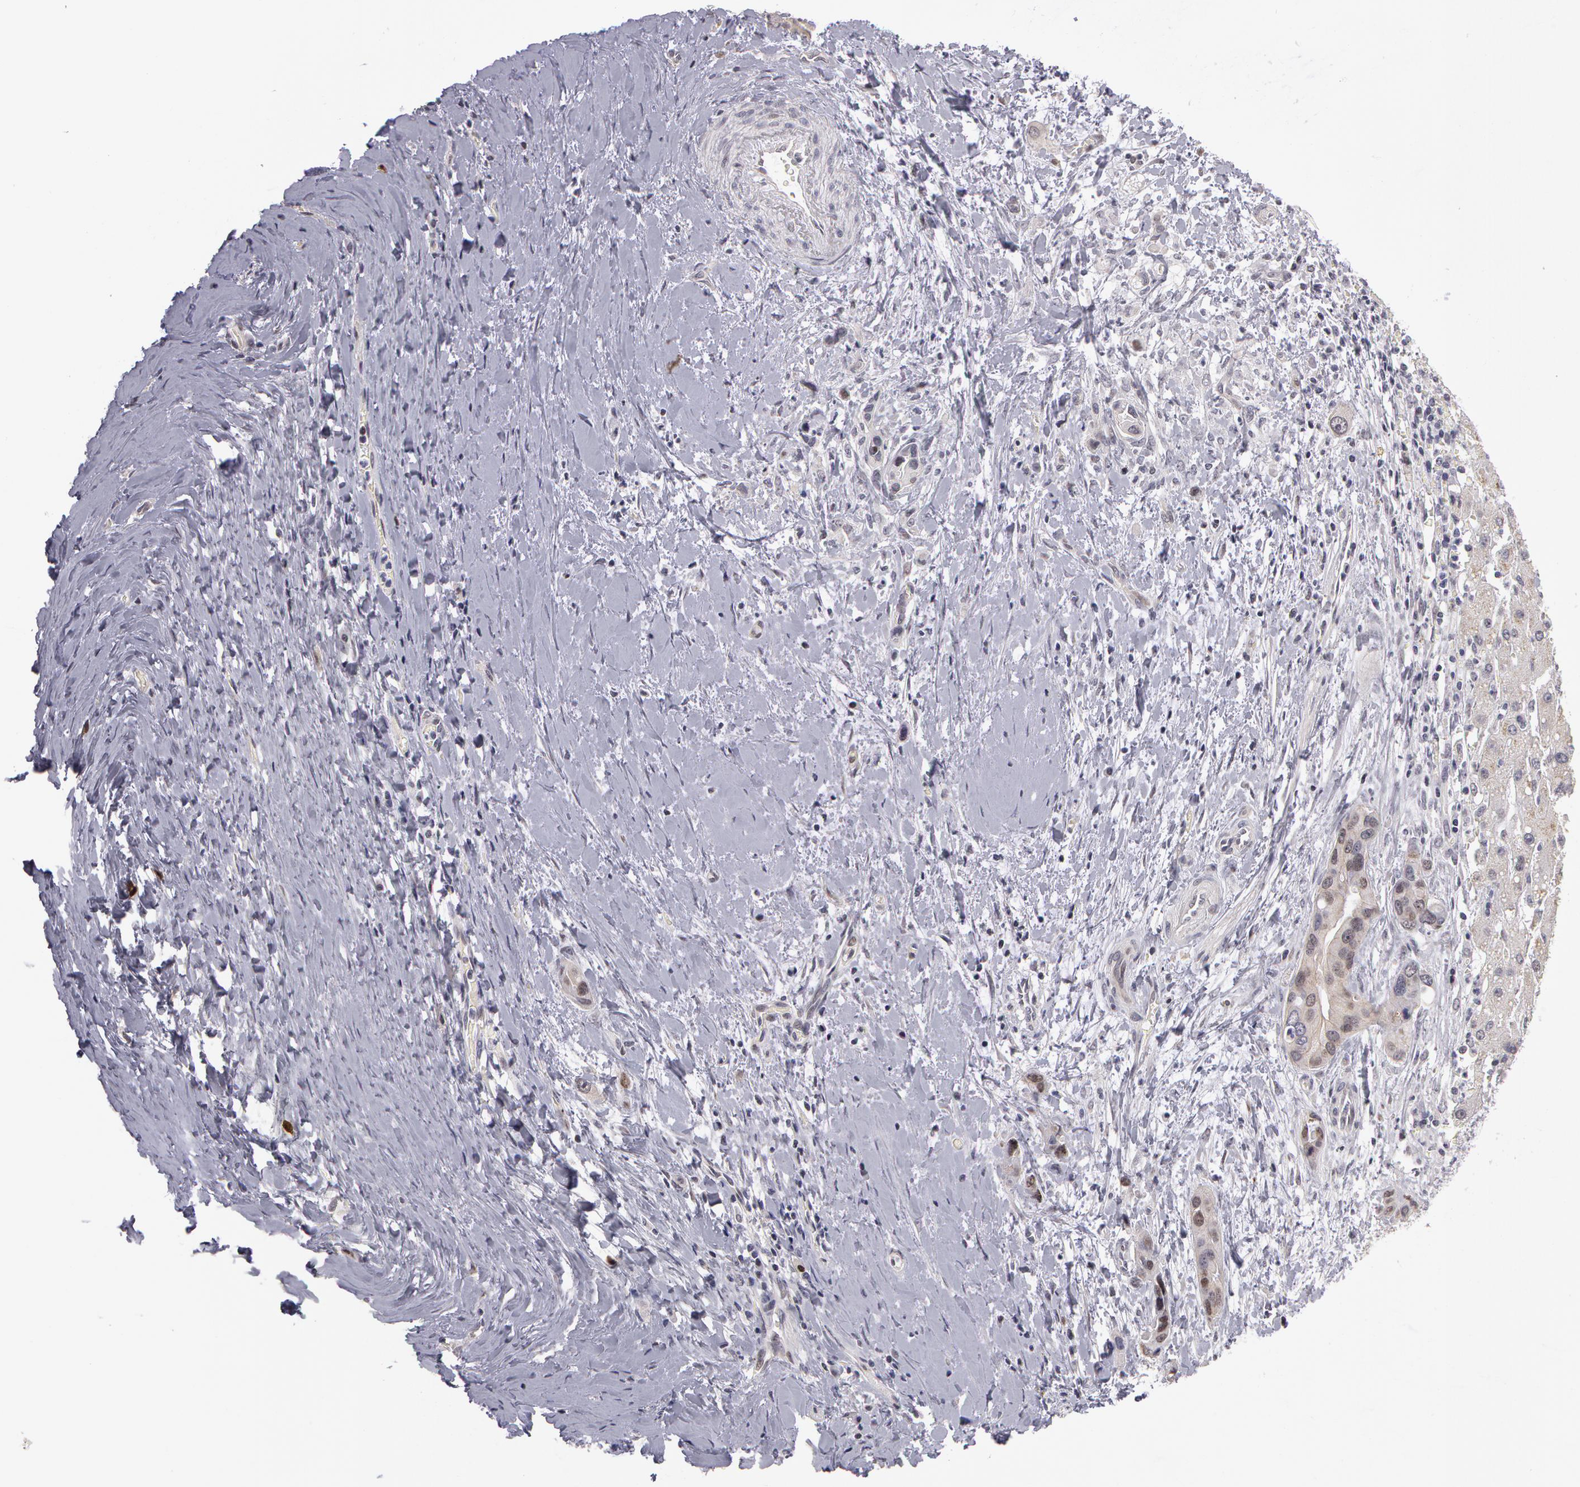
{"staining": {"intensity": "weak", "quantity": "<25%", "location": "nuclear"}, "tissue": "liver cancer", "cell_type": "Tumor cells", "image_type": "cancer", "snomed": [{"axis": "morphology", "description": "Cholangiocarcinoma"}, {"axis": "topography", "description": "Liver"}], "caption": "Tumor cells are negative for protein expression in human cholangiocarcinoma (liver).", "gene": "PRICKLE1", "patient": {"sex": "female", "age": 65}}